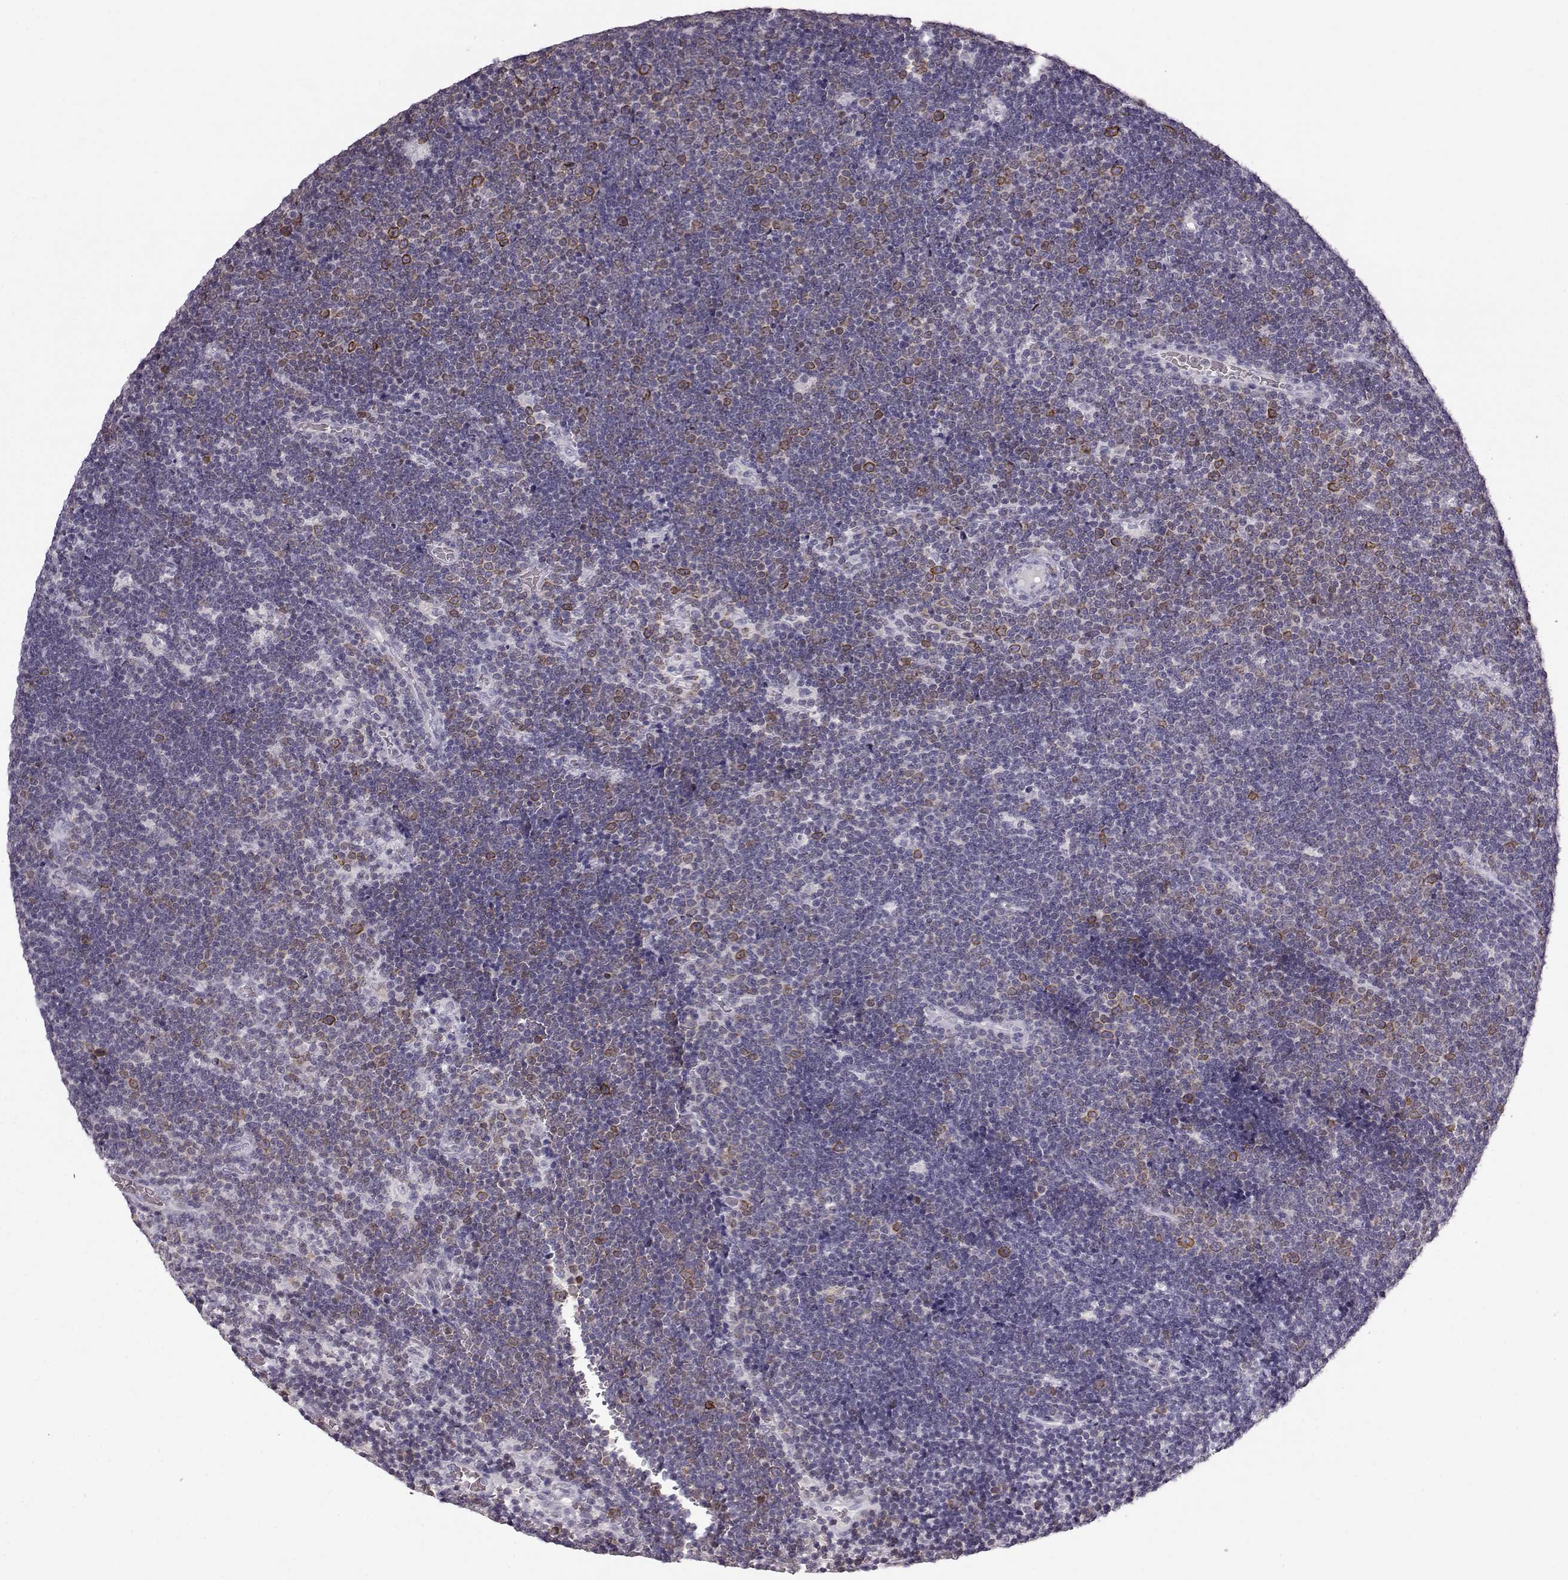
{"staining": {"intensity": "negative", "quantity": "none", "location": "none"}, "tissue": "lymphoma", "cell_type": "Tumor cells", "image_type": "cancer", "snomed": [{"axis": "morphology", "description": "Malignant lymphoma, non-Hodgkin's type, Low grade"}, {"axis": "topography", "description": "Brain"}], "caption": "An immunohistochemistry photomicrograph of low-grade malignant lymphoma, non-Hodgkin's type is shown. There is no staining in tumor cells of low-grade malignant lymphoma, non-Hodgkin's type.", "gene": "ELOVL5", "patient": {"sex": "female", "age": 66}}